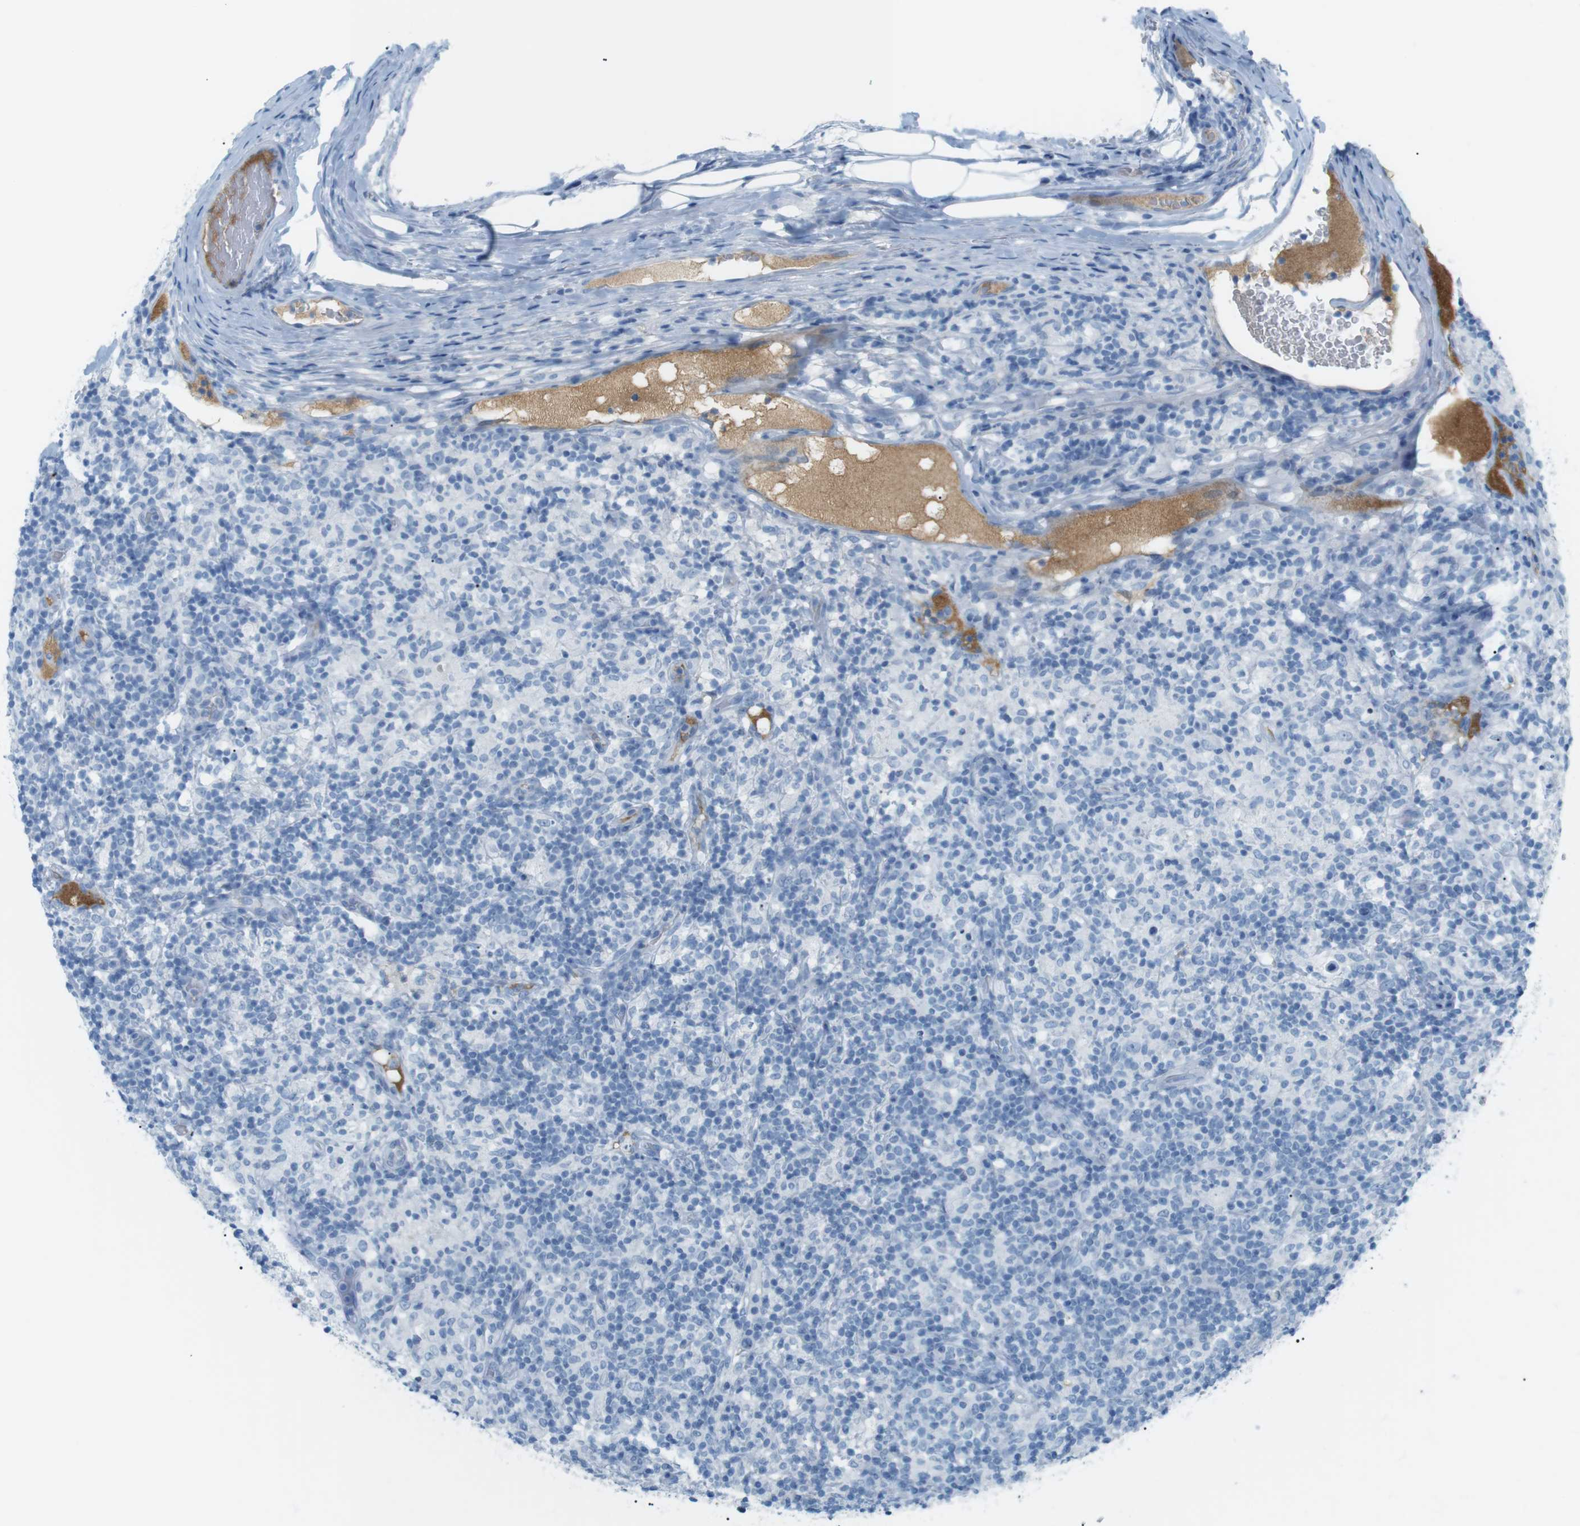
{"staining": {"intensity": "negative", "quantity": "none", "location": "none"}, "tissue": "lymphoma", "cell_type": "Tumor cells", "image_type": "cancer", "snomed": [{"axis": "morphology", "description": "Hodgkin's disease, NOS"}, {"axis": "topography", "description": "Lymph node"}], "caption": "Immunohistochemistry (IHC) of lymphoma exhibits no staining in tumor cells.", "gene": "AZGP1", "patient": {"sex": "male", "age": 70}}